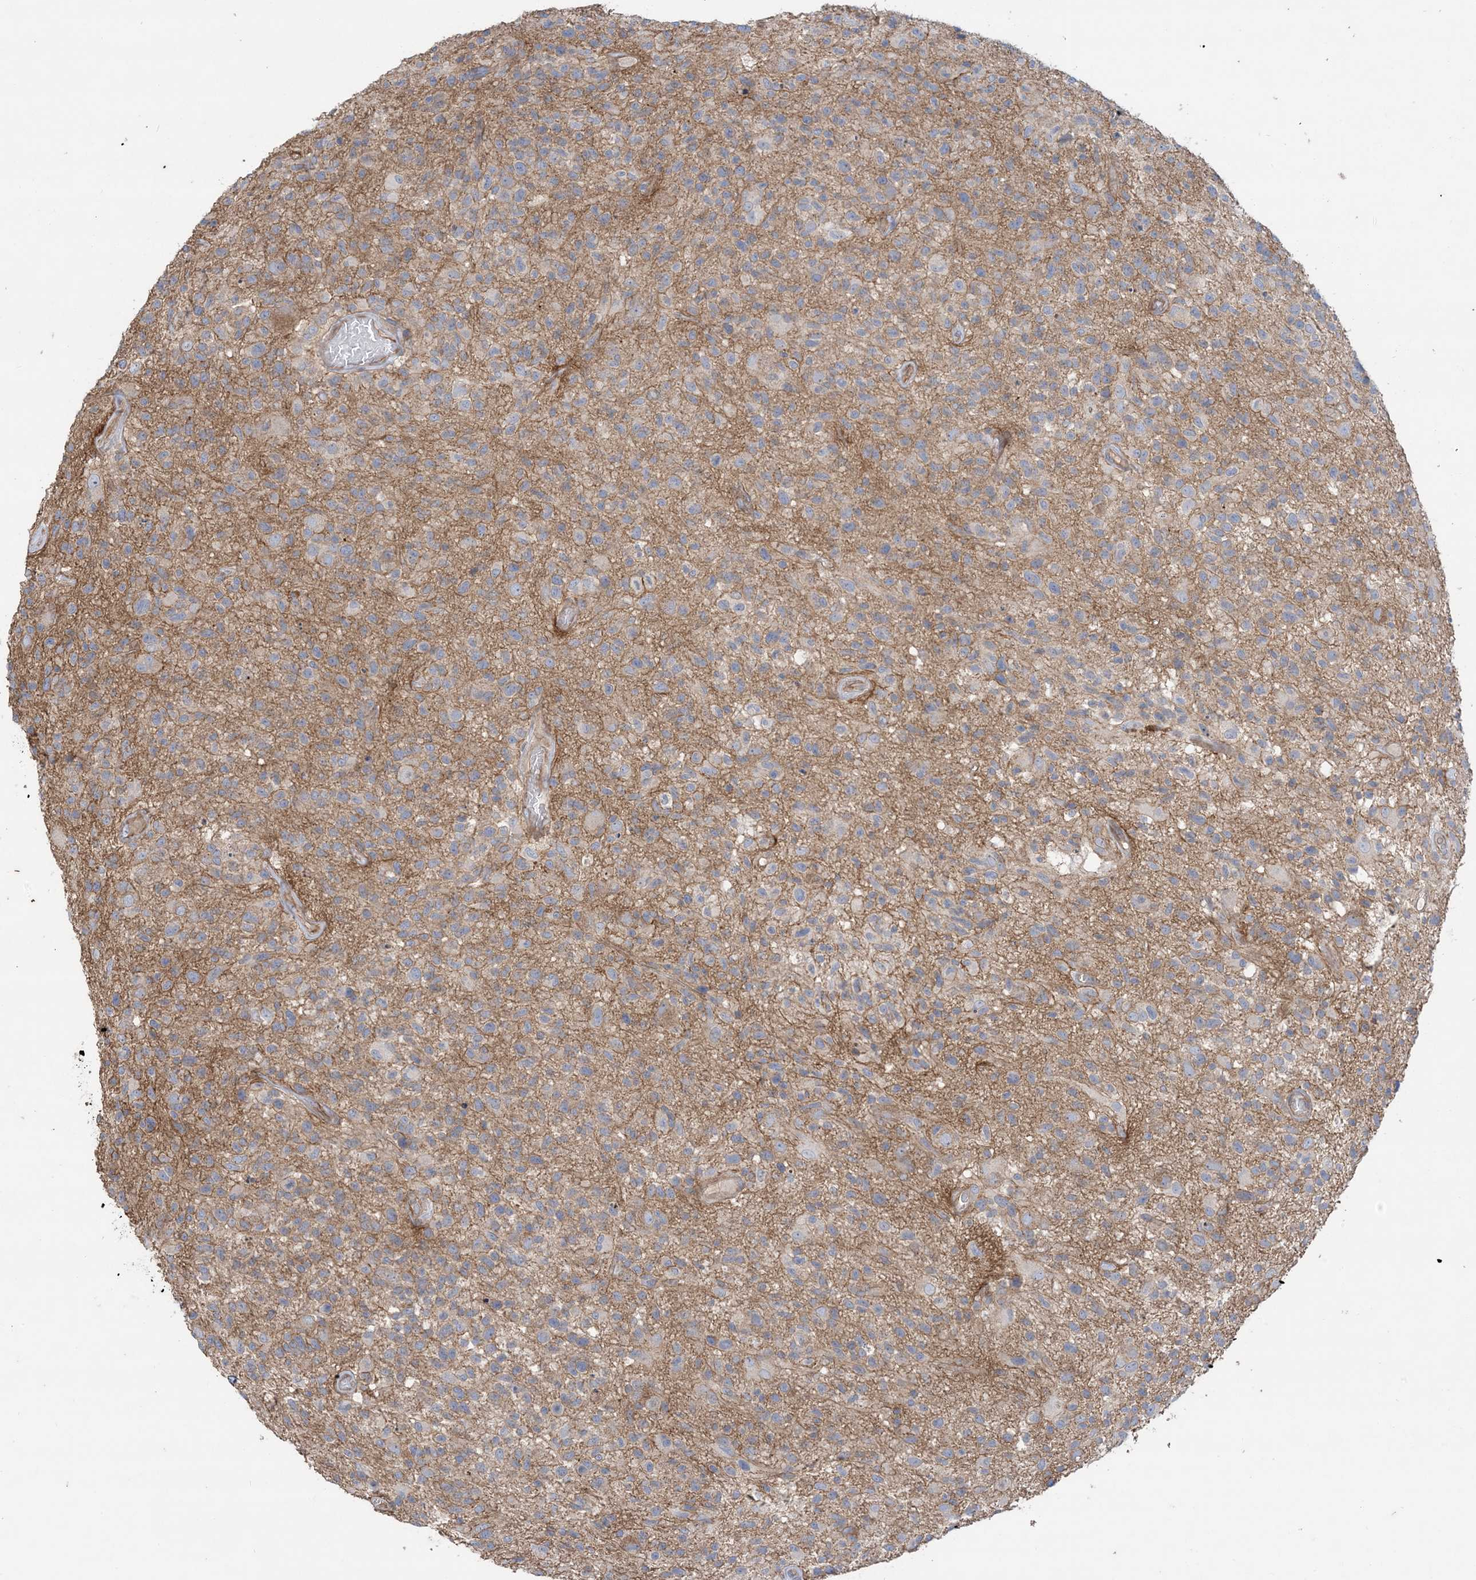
{"staining": {"intensity": "weak", "quantity": "<25%", "location": "cytoplasmic/membranous"}, "tissue": "glioma", "cell_type": "Tumor cells", "image_type": "cancer", "snomed": [{"axis": "morphology", "description": "Glioma, malignant, High grade"}, {"axis": "morphology", "description": "Glioblastoma, NOS"}, {"axis": "topography", "description": "Brain"}], "caption": "There is no significant staining in tumor cells of malignant glioma (high-grade).", "gene": "CCNY", "patient": {"sex": "male", "age": 60}}